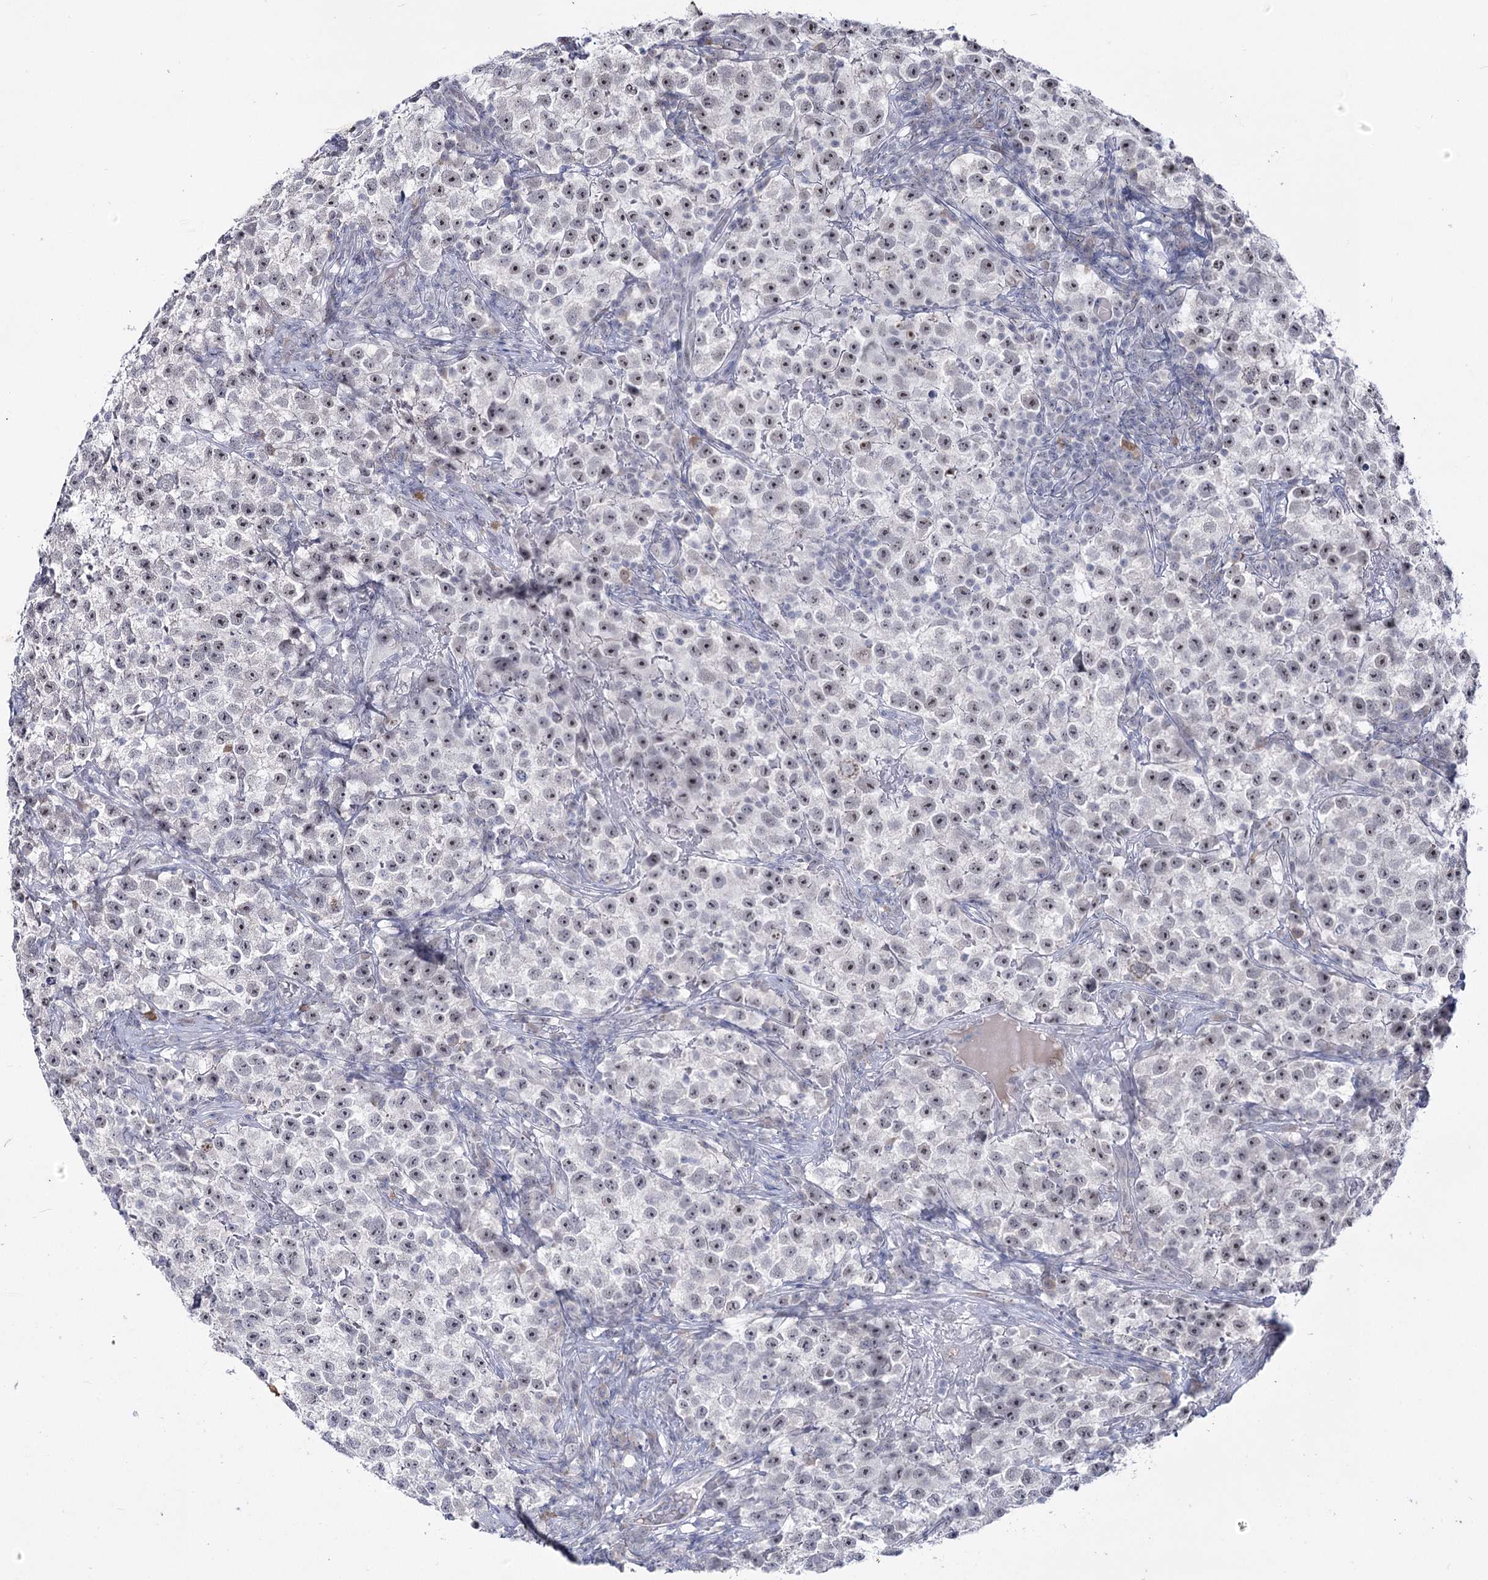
{"staining": {"intensity": "moderate", "quantity": "25%-75%", "location": "nuclear"}, "tissue": "testis cancer", "cell_type": "Tumor cells", "image_type": "cancer", "snomed": [{"axis": "morphology", "description": "Seminoma, NOS"}, {"axis": "topography", "description": "Testis"}], "caption": "The image shows staining of testis seminoma, revealing moderate nuclear protein positivity (brown color) within tumor cells. Ihc stains the protein of interest in brown and the nuclei are stained blue.", "gene": "DDX50", "patient": {"sex": "male", "age": 22}}